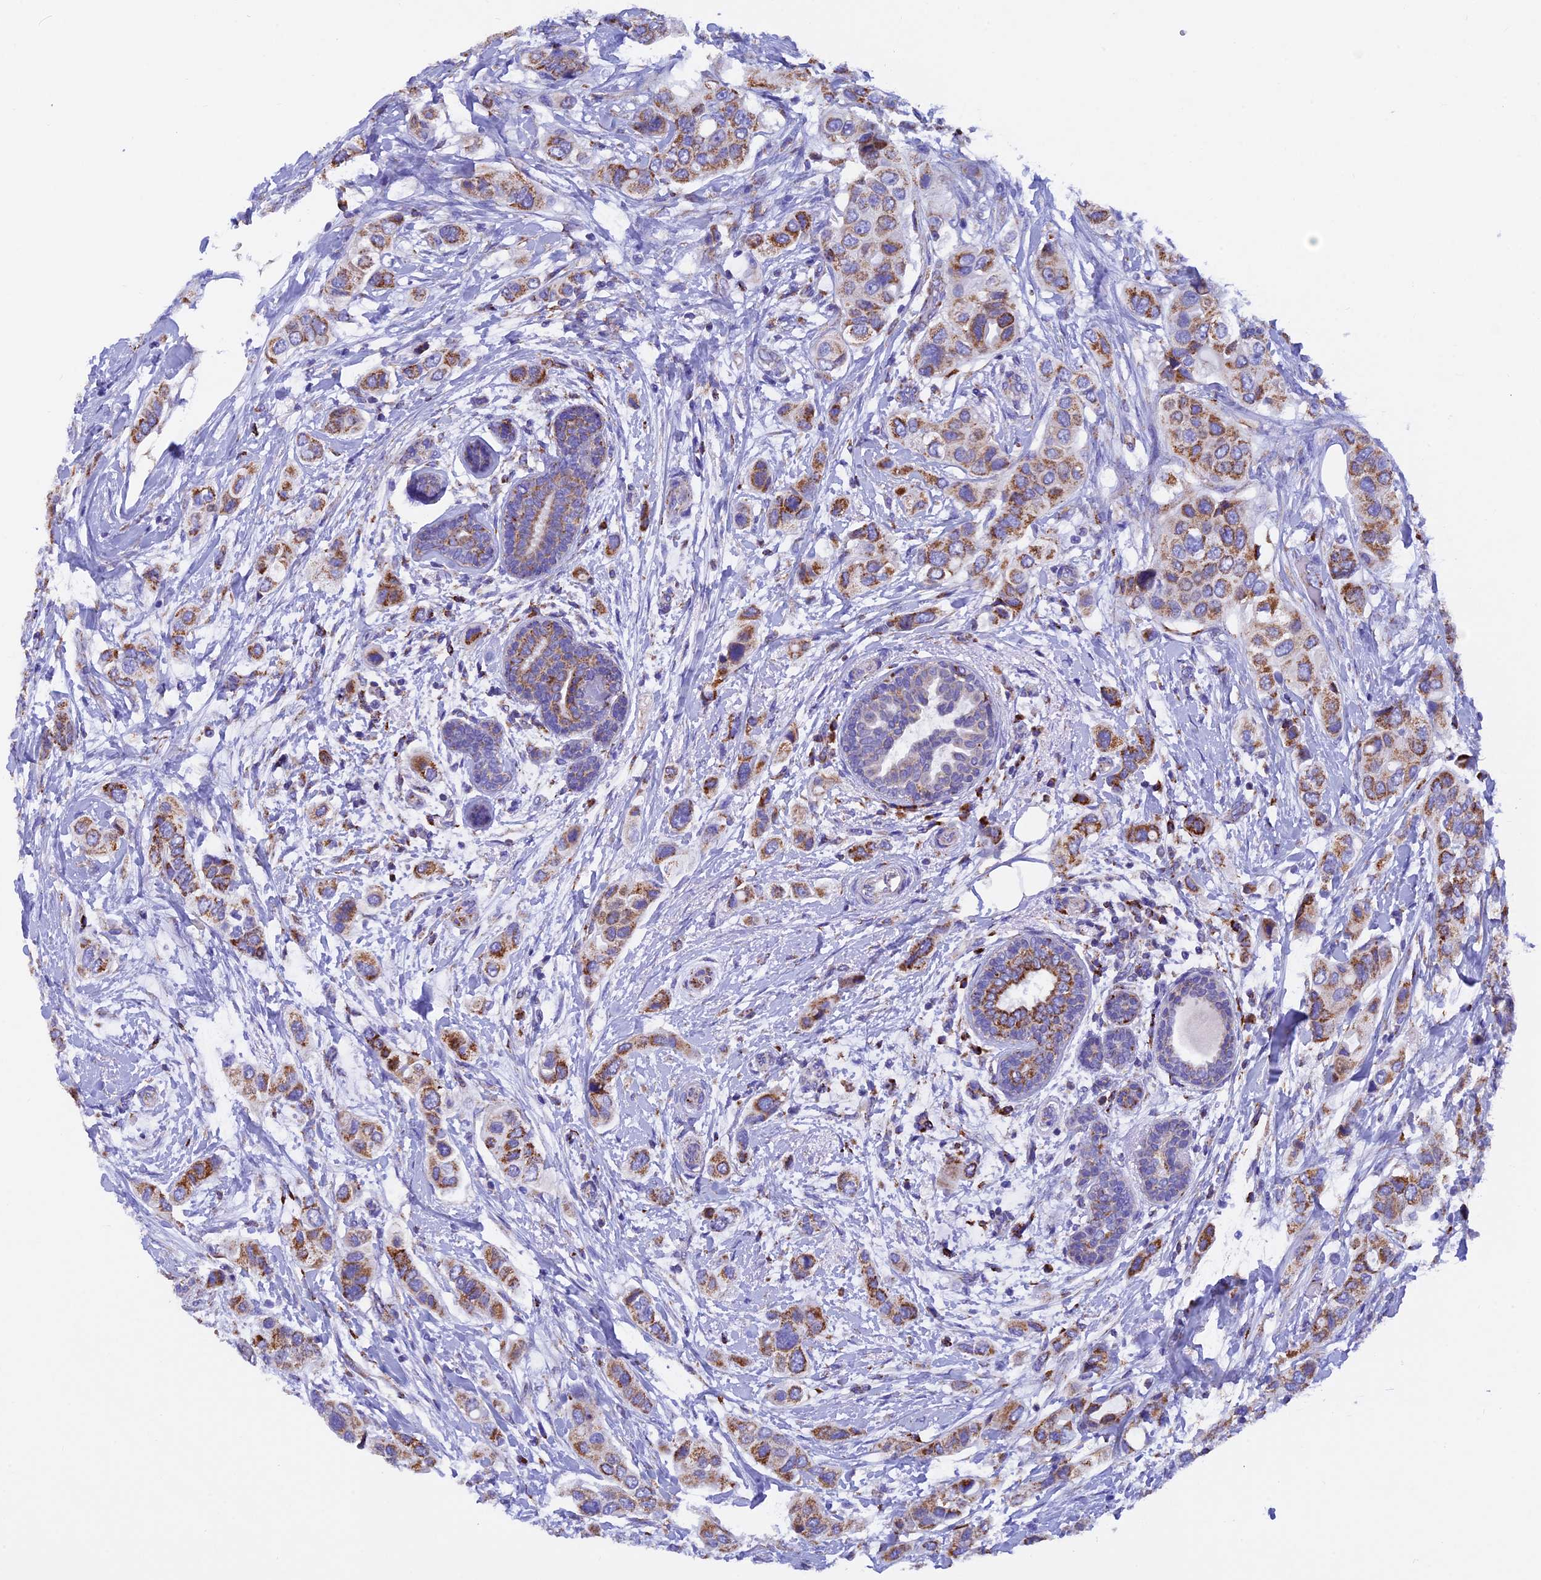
{"staining": {"intensity": "moderate", "quantity": ">75%", "location": "cytoplasmic/membranous"}, "tissue": "breast cancer", "cell_type": "Tumor cells", "image_type": "cancer", "snomed": [{"axis": "morphology", "description": "Lobular carcinoma"}, {"axis": "topography", "description": "Breast"}], "caption": "Moderate cytoplasmic/membranous expression for a protein is appreciated in approximately >75% of tumor cells of breast lobular carcinoma using immunohistochemistry (IHC).", "gene": "SLC8B1", "patient": {"sex": "female", "age": 51}}